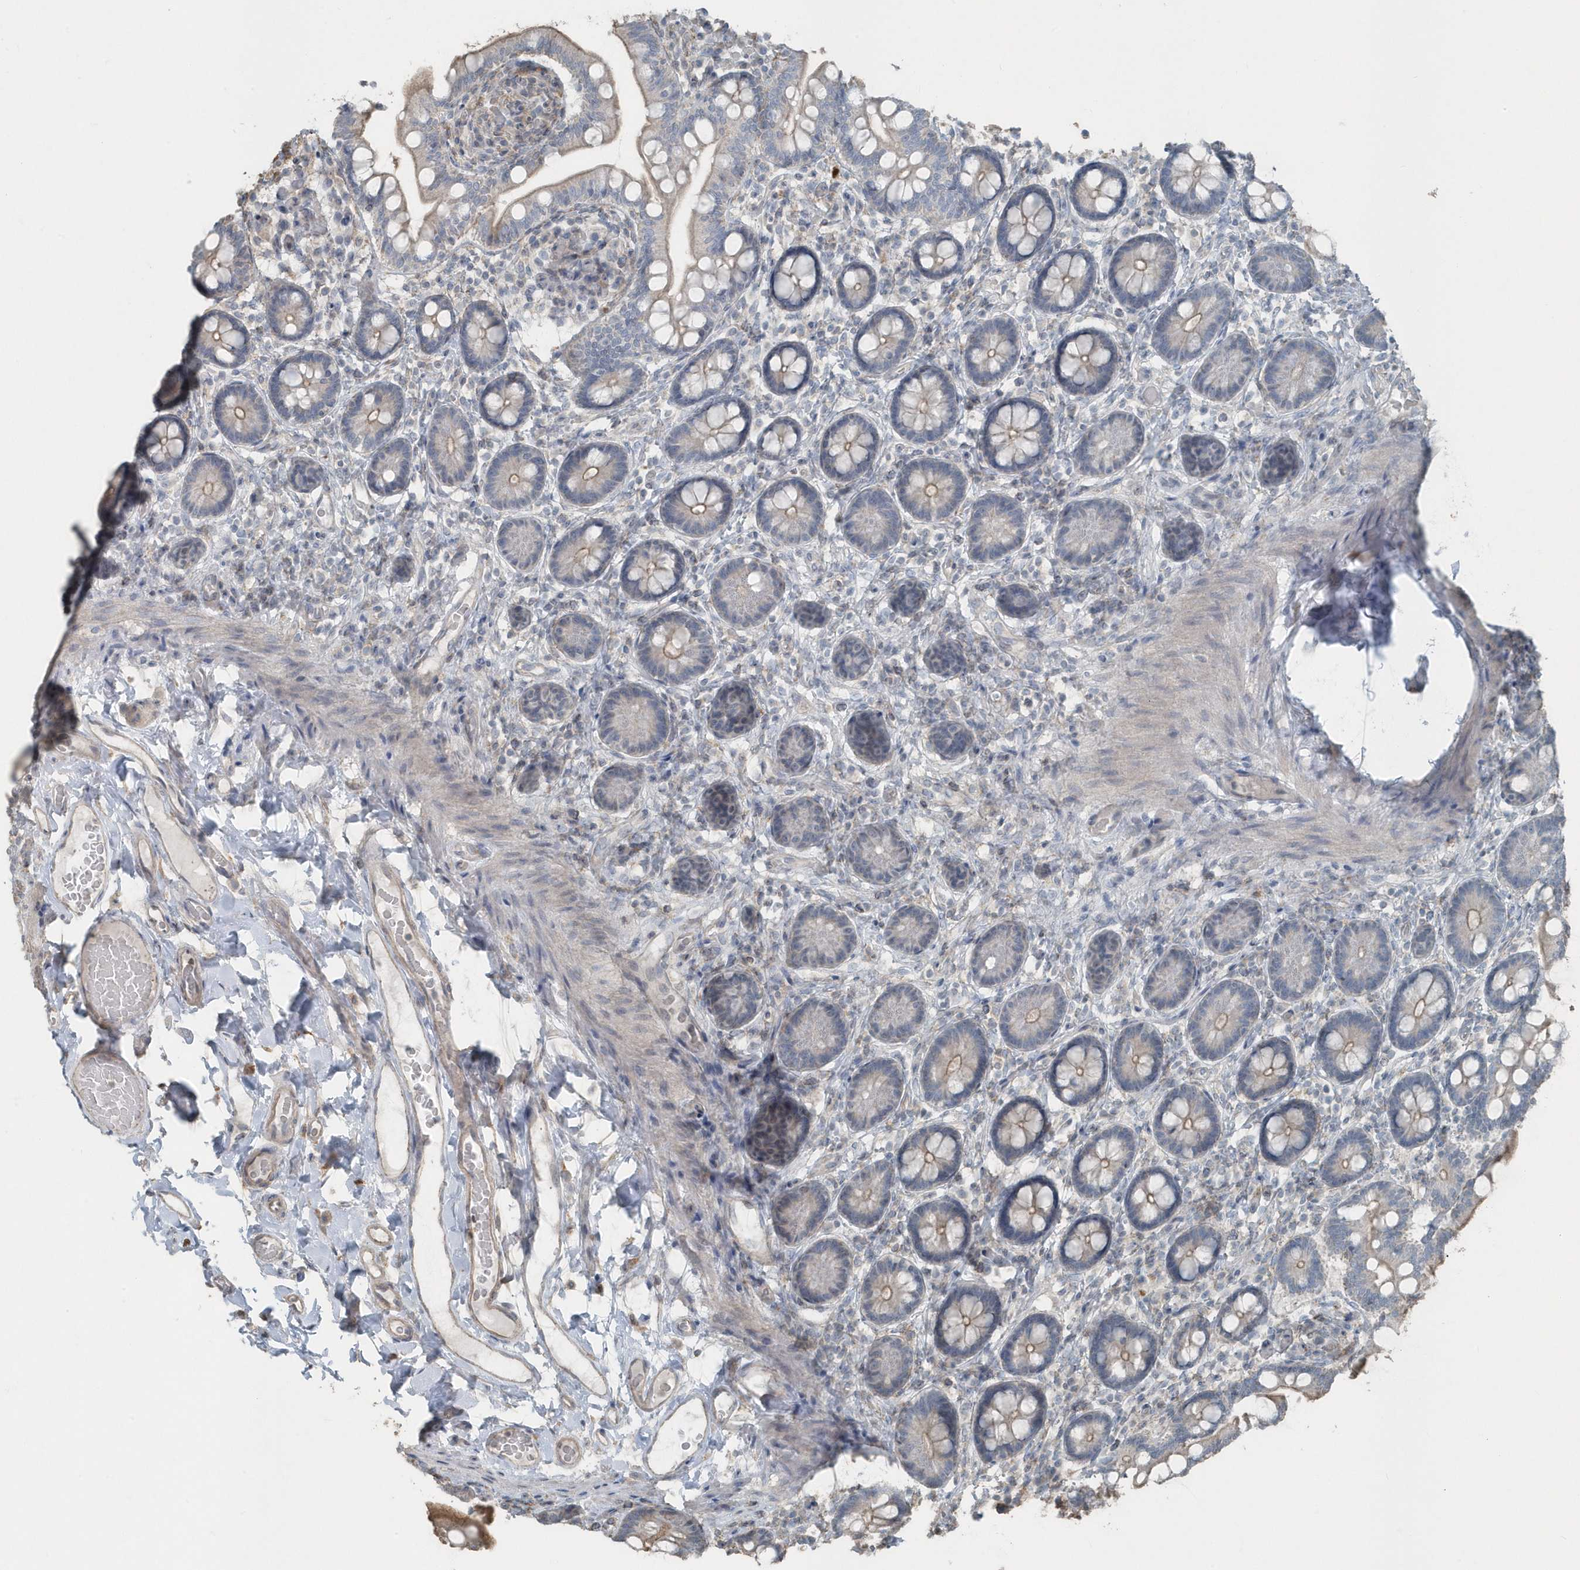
{"staining": {"intensity": "weak", "quantity": "25%-75%", "location": "cytoplasmic/membranous"}, "tissue": "small intestine", "cell_type": "Glandular cells", "image_type": "normal", "snomed": [{"axis": "morphology", "description": "Normal tissue, NOS"}, {"axis": "topography", "description": "Small intestine"}], "caption": "A low amount of weak cytoplasmic/membranous positivity is seen in approximately 25%-75% of glandular cells in normal small intestine.", "gene": "ACTC1", "patient": {"sex": "female", "age": 64}}